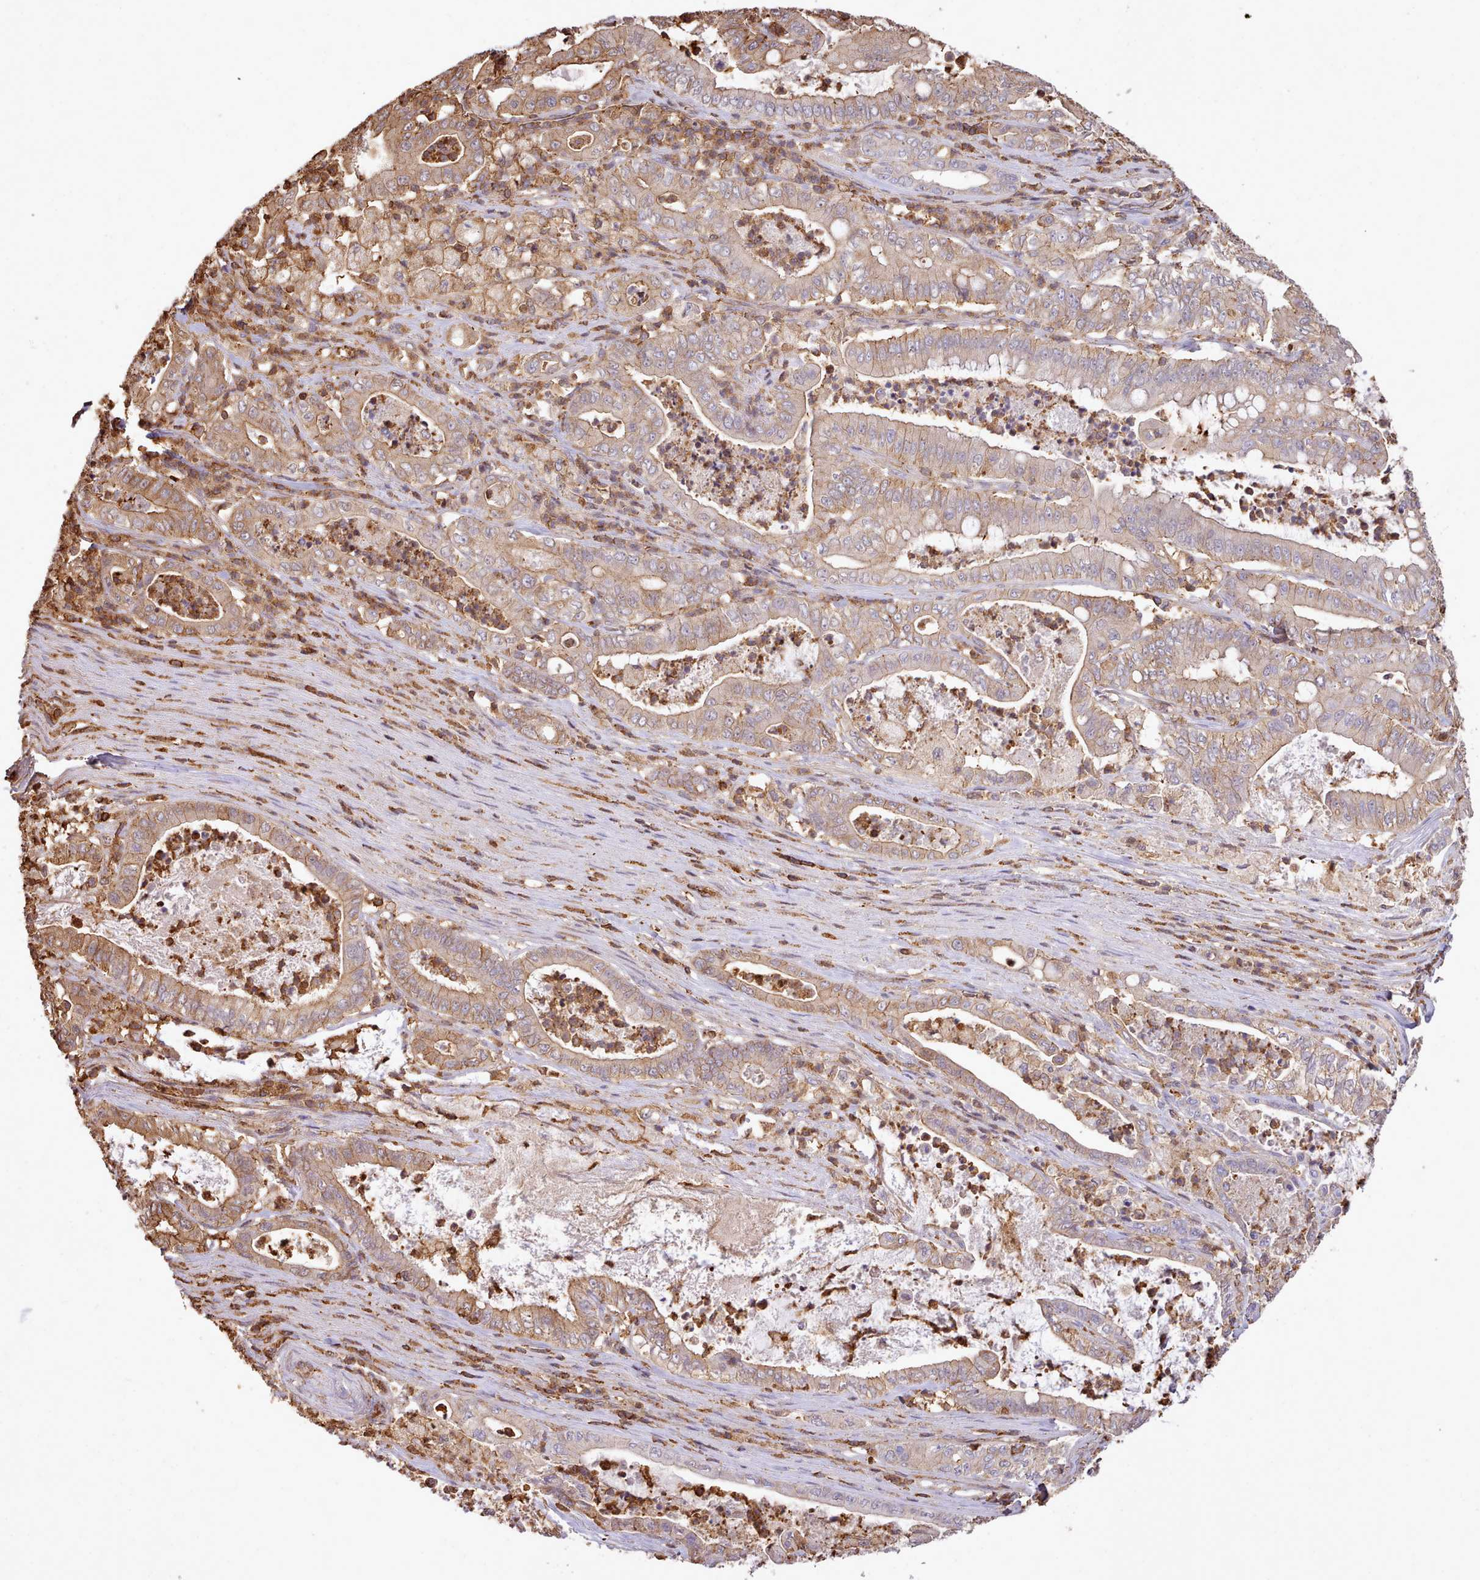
{"staining": {"intensity": "moderate", "quantity": "25%-75%", "location": "cytoplasmic/membranous"}, "tissue": "pancreatic cancer", "cell_type": "Tumor cells", "image_type": "cancer", "snomed": [{"axis": "morphology", "description": "Adenocarcinoma, NOS"}, {"axis": "topography", "description": "Pancreas"}], "caption": "A medium amount of moderate cytoplasmic/membranous positivity is present in about 25%-75% of tumor cells in pancreatic adenocarcinoma tissue.", "gene": "CAPZA1", "patient": {"sex": "male", "age": 71}}